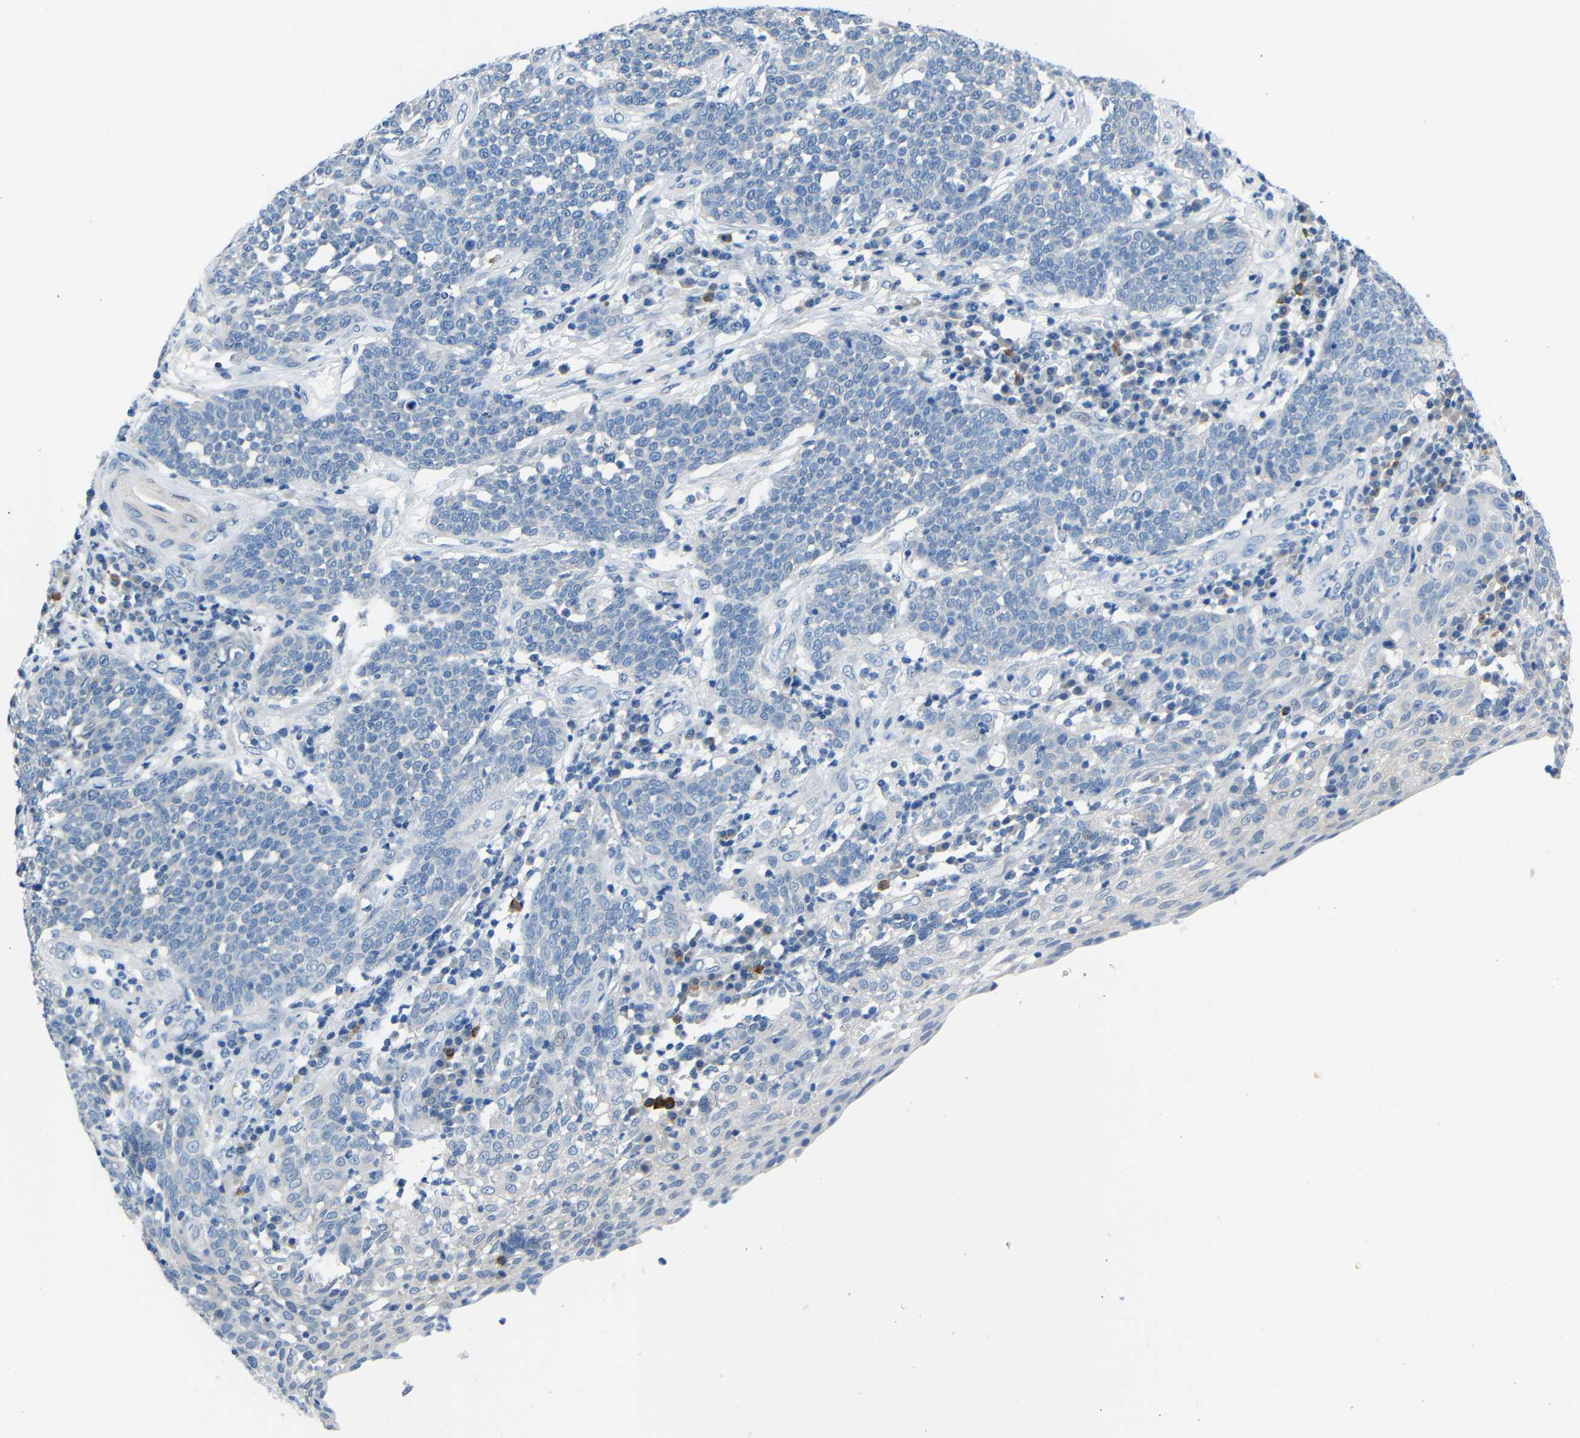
{"staining": {"intensity": "negative", "quantity": "none", "location": "none"}, "tissue": "cervical cancer", "cell_type": "Tumor cells", "image_type": "cancer", "snomed": [{"axis": "morphology", "description": "Squamous cell carcinoma, NOS"}, {"axis": "topography", "description": "Cervix"}], "caption": "Squamous cell carcinoma (cervical) was stained to show a protein in brown. There is no significant expression in tumor cells.", "gene": "NEGR1", "patient": {"sex": "female", "age": 34}}